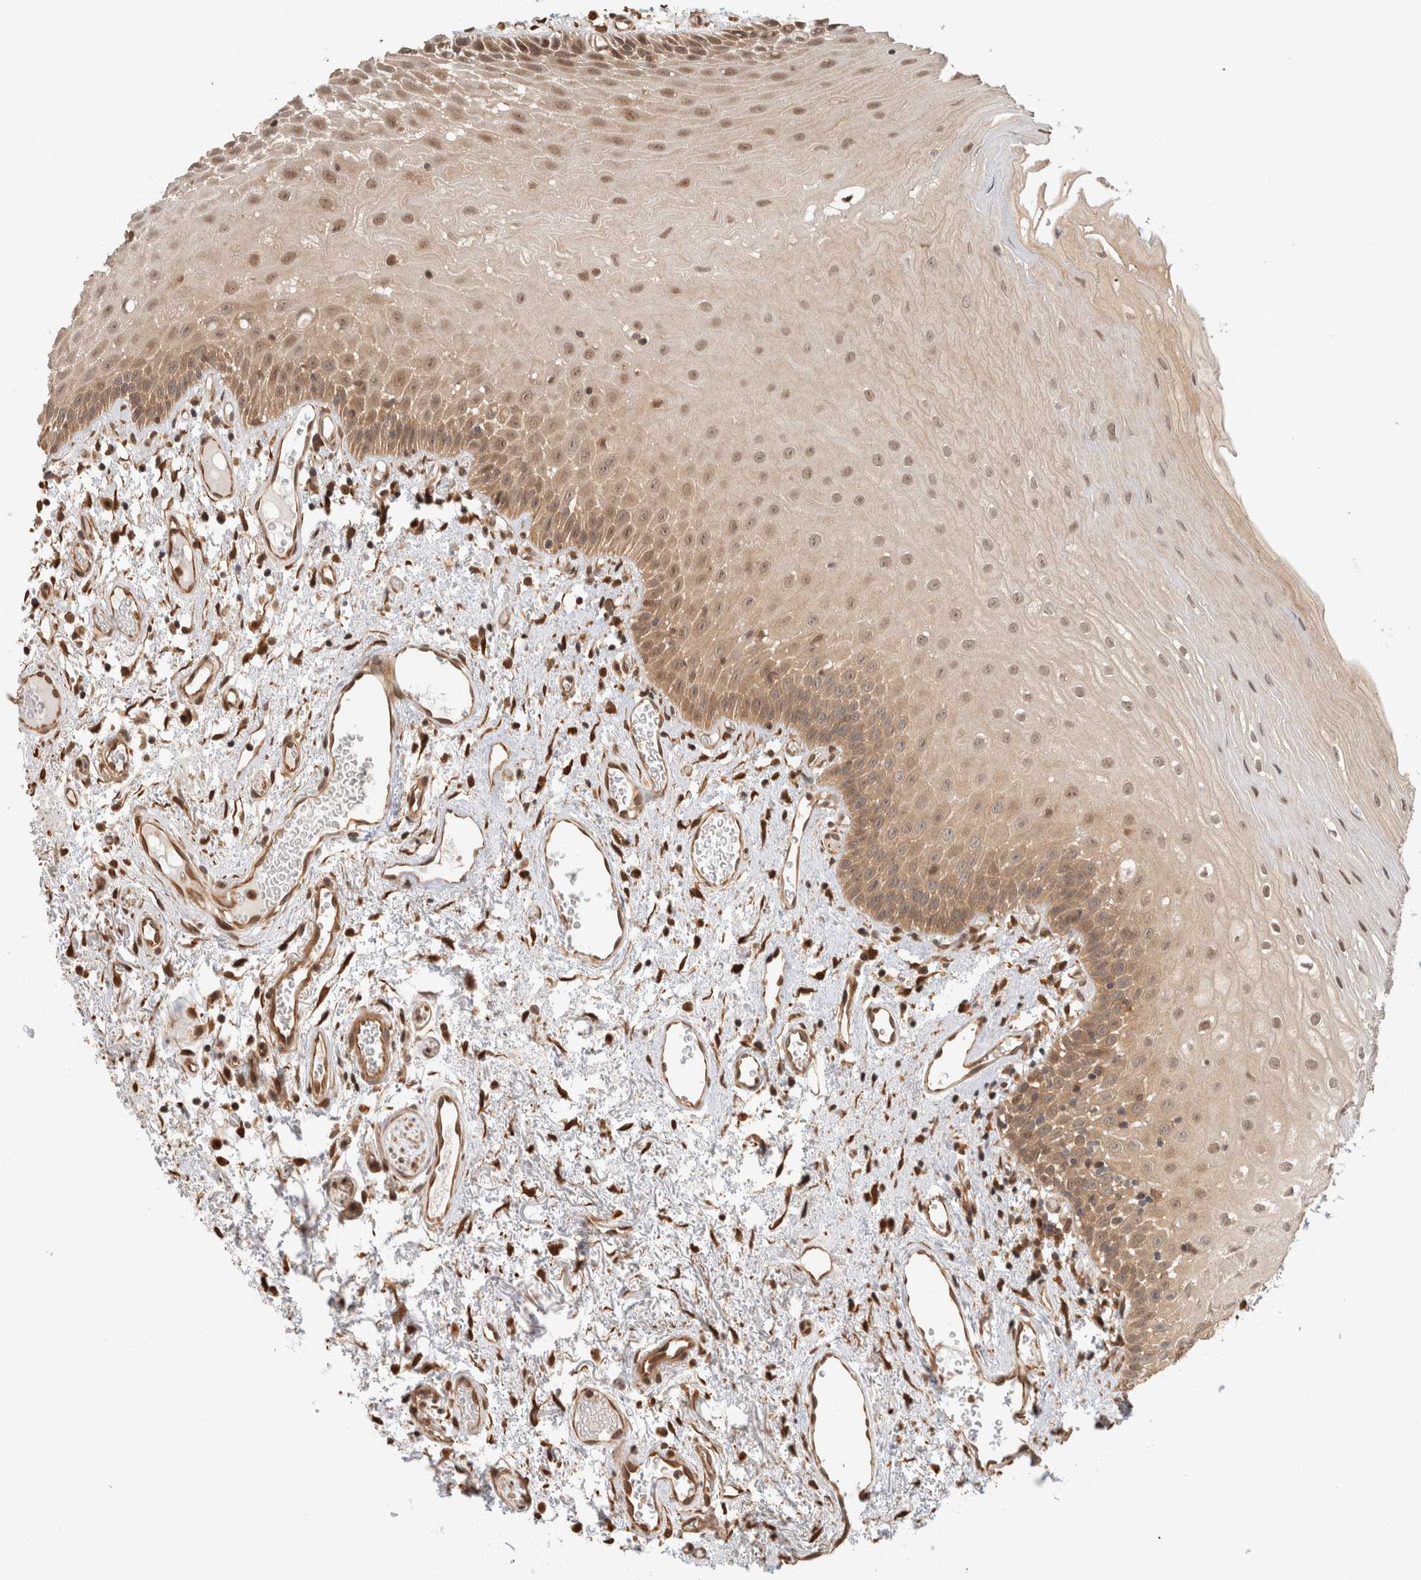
{"staining": {"intensity": "weak", "quantity": ">75%", "location": "cytoplasmic/membranous,nuclear"}, "tissue": "oral mucosa", "cell_type": "Squamous epithelial cells", "image_type": "normal", "snomed": [{"axis": "morphology", "description": "Normal tissue, NOS"}, {"axis": "topography", "description": "Oral tissue"}], "caption": "A low amount of weak cytoplasmic/membranous,nuclear staining is seen in approximately >75% of squamous epithelial cells in benign oral mucosa. Immunohistochemistry (ihc) stains the protein in brown and the nuclei are stained blue.", "gene": "OTUD6B", "patient": {"sex": "male", "age": 52}}